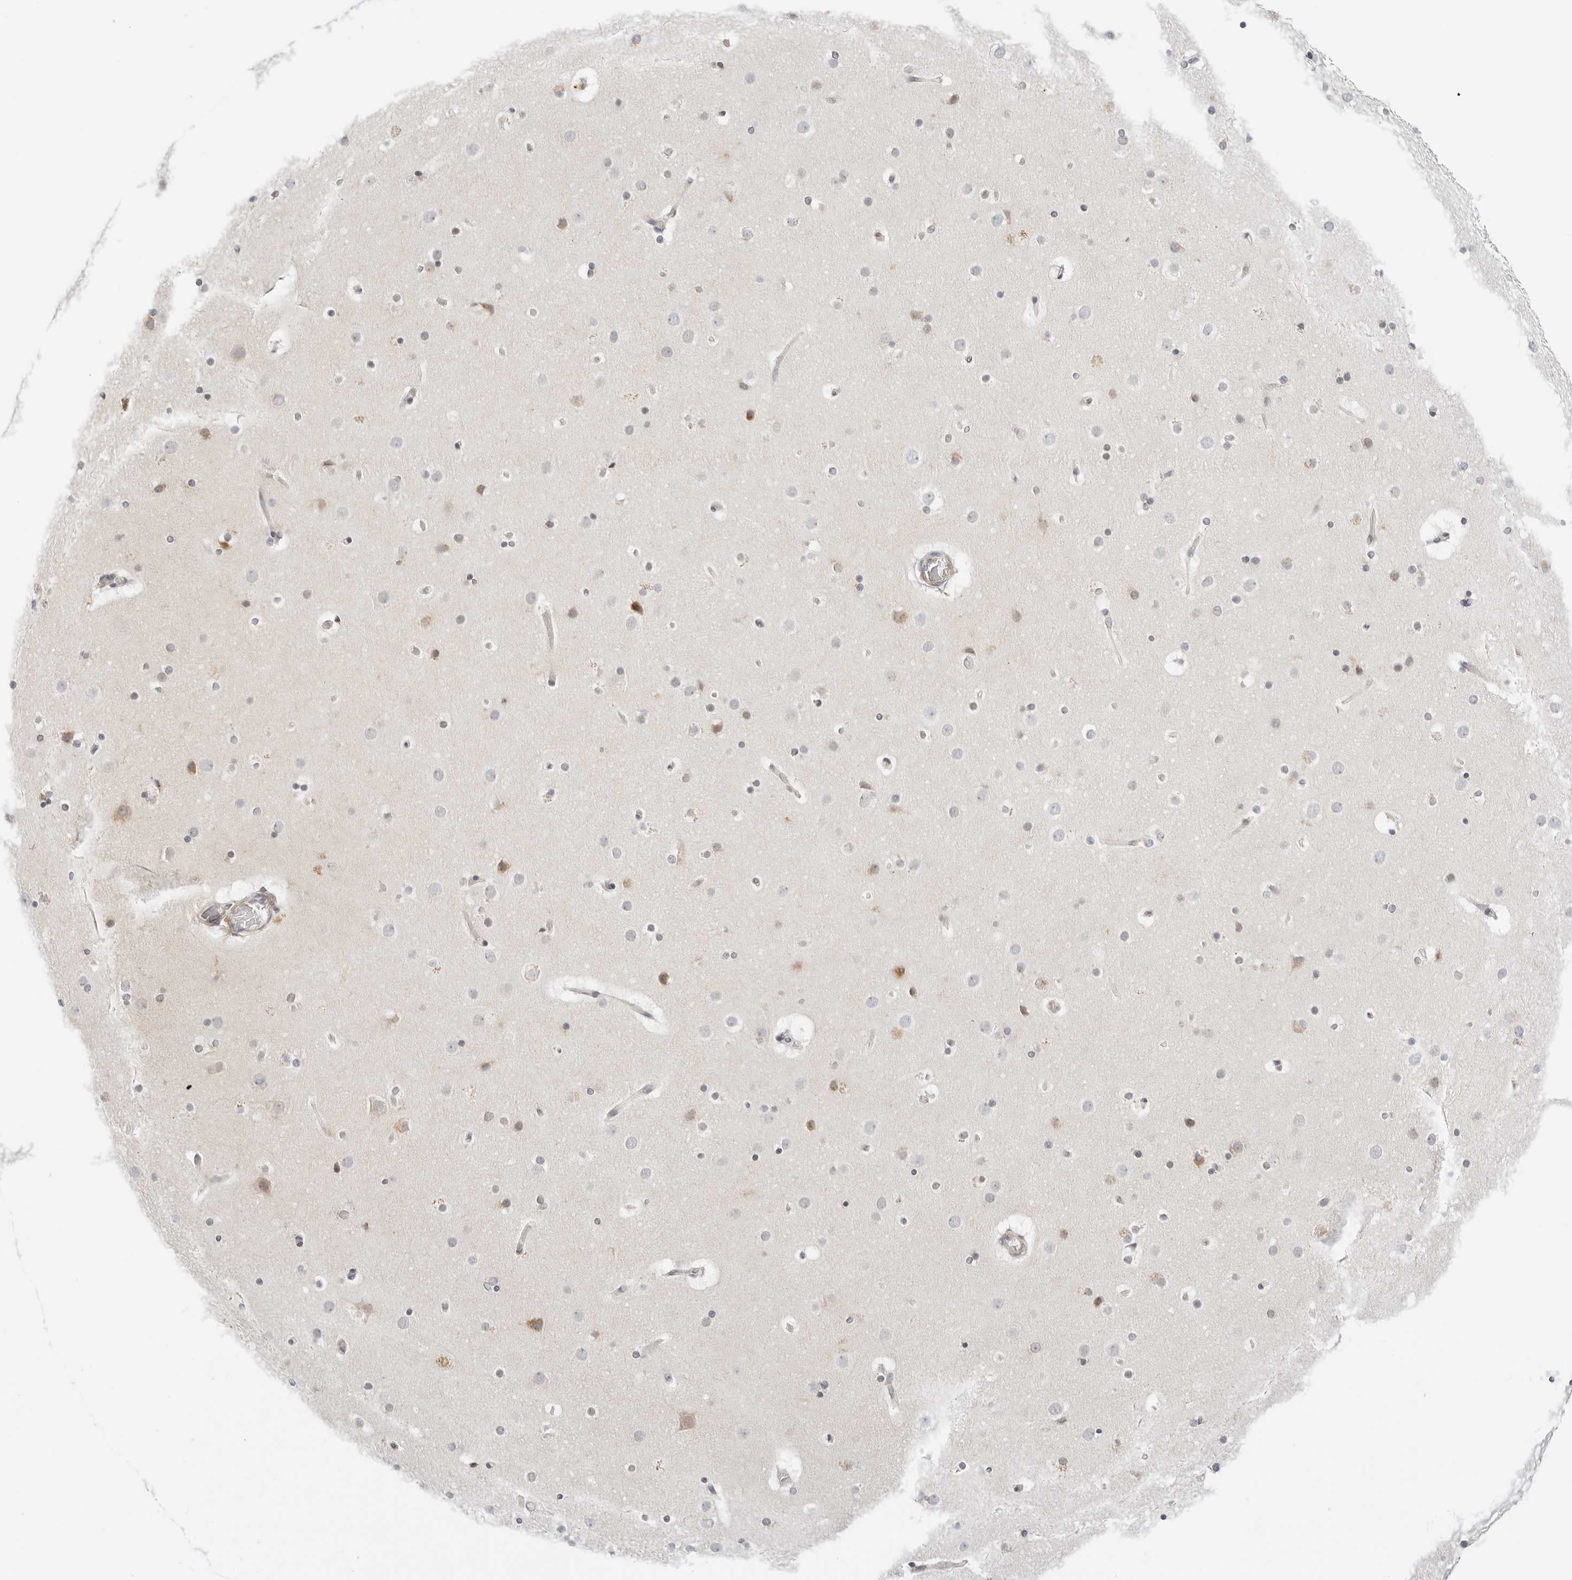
{"staining": {"intensity": "negative", "quantity": "none", "location": "none"}, "tissue": "cerebral cortex", "cell_type": "Endothelial cells", "image_type": "normal", "snomed": [{"axis": "morphology", "description": "Normal tissue, NOS"}, {"axis": "topography", "description": "Cerebral cortex"}], "caption": "A histopathology image of cerebral cortex stained for a protein demonstrates no brown staining in endothelial cells.", "gene": "RC3H1", "patient": {"sex": "male", "age": 57}}